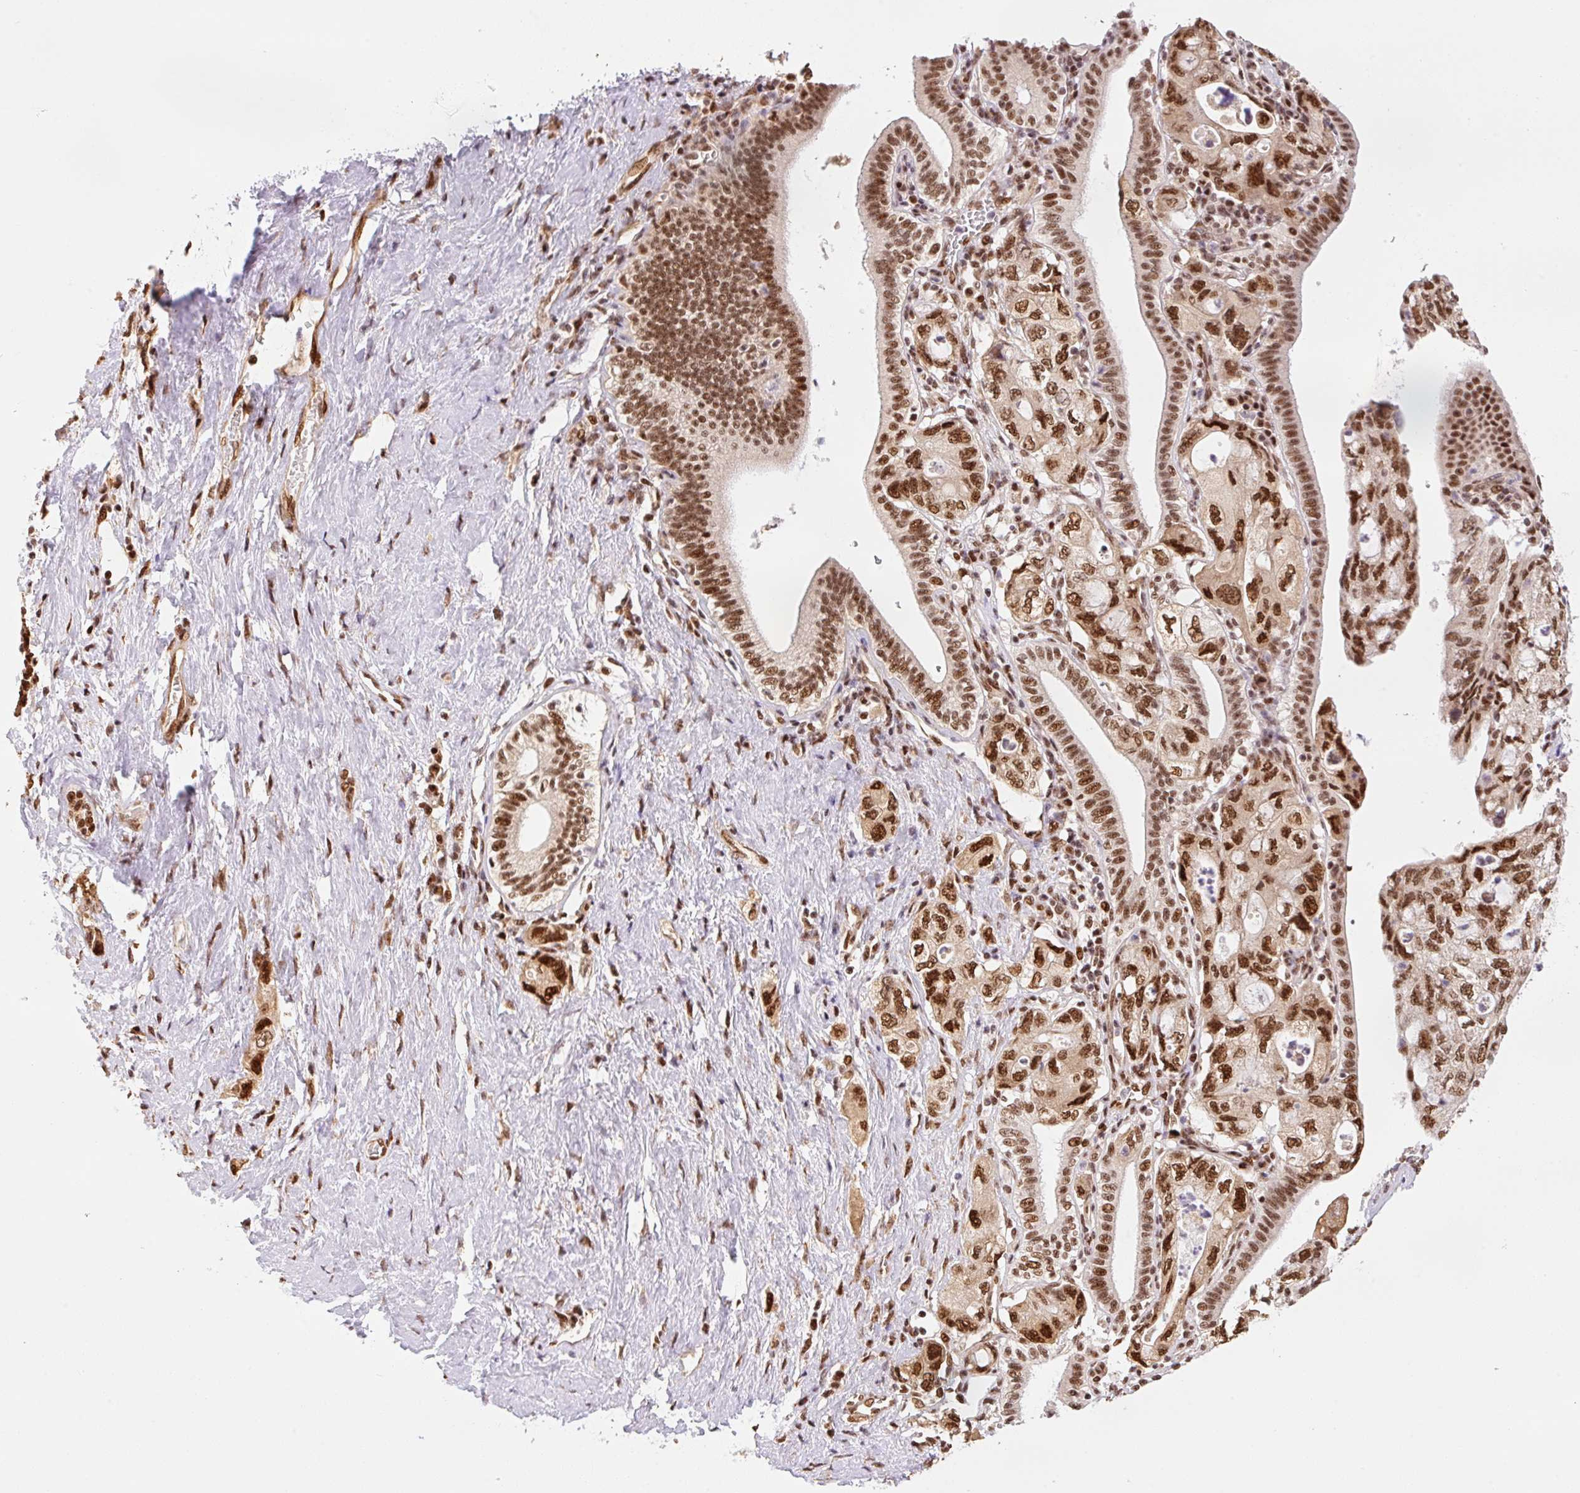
{"staining": {"intensity": "strong", "quantity": ">75%", "location": "nuclear"}, "tissue": "pancreatic cancer", "cell_type": "Tumor cells", "image_type": "cancer", "snomed": [{"axis": "morphology", "description": "Adenocarcinoma, NOS"}, {"axis": "topography", "description": "Pancreas"}], "caption": "Immunohistochemistry (IHC) image of neoplastic tissue: human pancreatic adenocarcinoma stained using IHC displays high levels of strong protein expression localized specifically in the nuclear of tumor cells, appearing as a nuclear brown color.", "gene": "INTS8", "patient": {"sex": "female", "age": 73}}